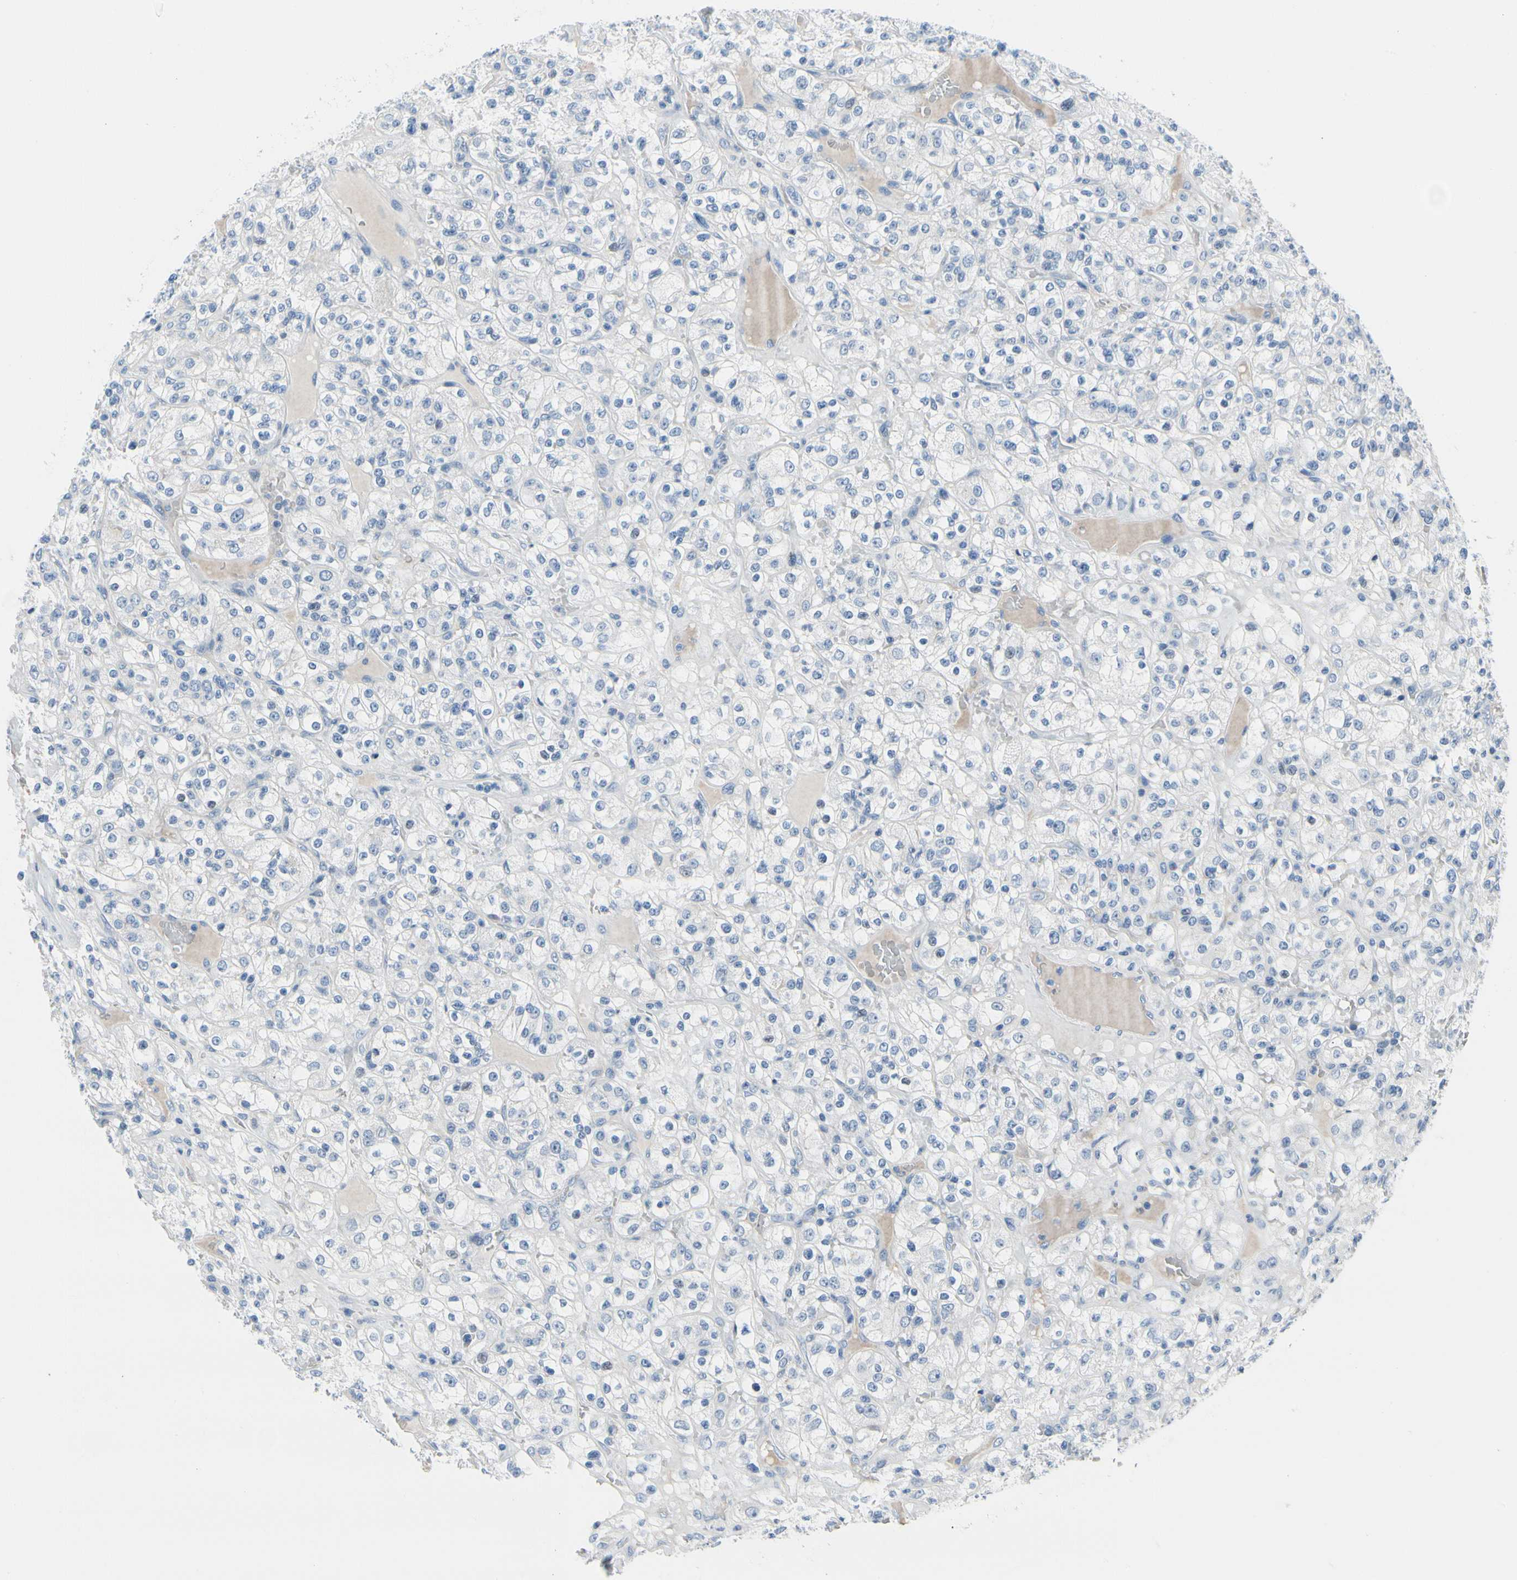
{"staining": {"intensity": "negative", "quantity": "none", "location": "none"}, "tissue": "renal cancer", "cell_type": "Tumor cells", "image_type": "cancer", "snomed": [{"axis": "morphology", "description": "Normal tissue, NOS"}, {"axis": "morphology", "description": "Adenocarcinoma, NOS"}, {"axis": "topography", "description": "Kidney"}], "caption": "DAB (3,3'-diaminobenzidine) immunohistochemical staining of adenocarcinoma (renal) demonstrates no significant staining in tumor cells.", "gene": "MUC5B", "patient": {"sex": "female", "age": 72}}